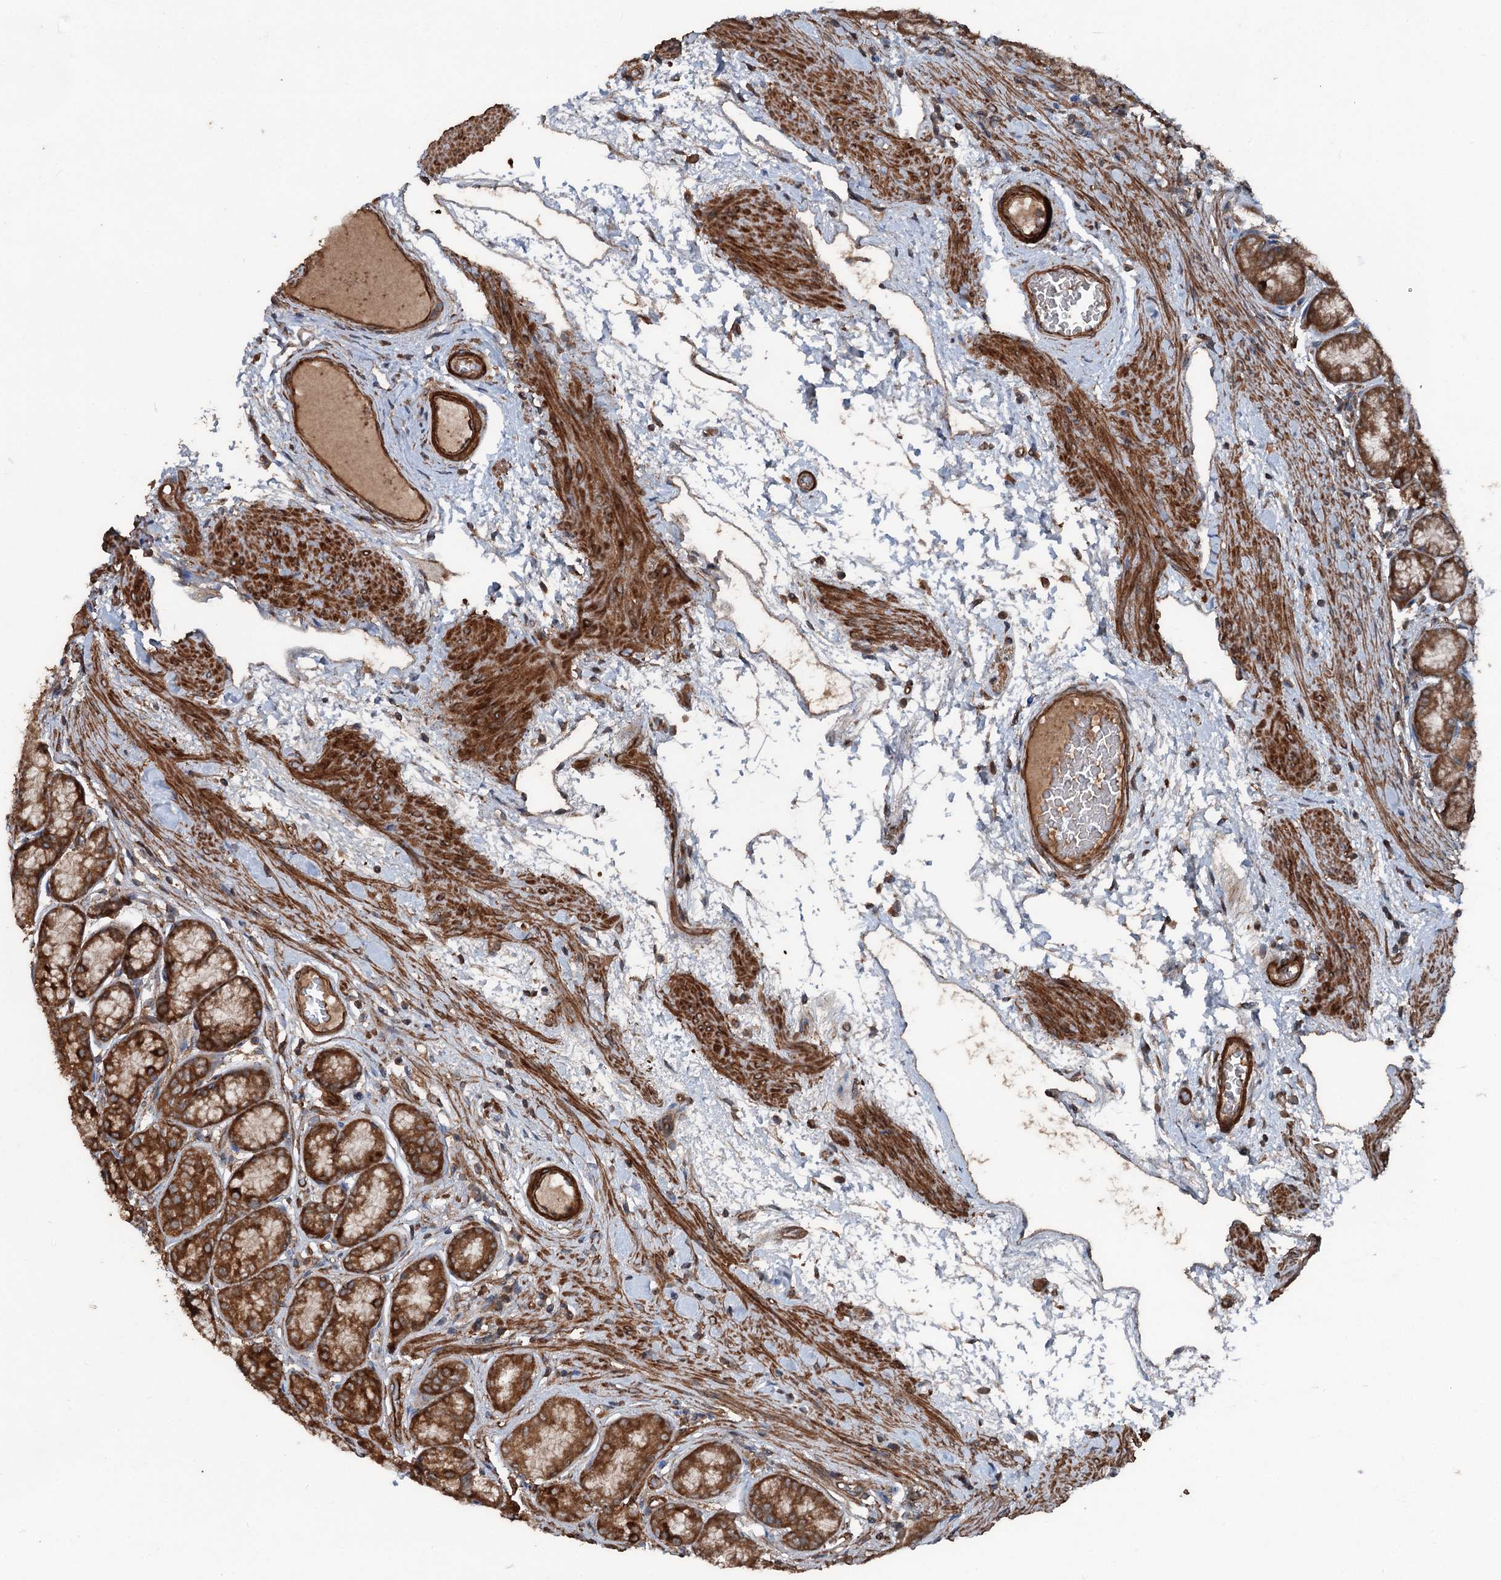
{"staining": {"intensity": "moderate", "quantity": ">75%", "location": "cytoplasmic/membranous"}, "tissue": "stomach", "cell_type": "Glandular cells", "image_type": "normal", "snomed": [{"axis": "morphology", "description": "Normal tissue, NOS"}, {"axis": "morphology", "description": "Adenocarcinoma, NOS"}, {"axis": "morphology", "description": "Adenocarcinoma, High grade"}, {"axis": "topography", "description": "Stomach, upper"}, {"axis": "topography", "description": "Stomach"}], "caption": "Immunohistochemistry of unremarkable stomach shows medium levels of moderate cytoplasmic/membranous staining in about >75% of glandular cells. (DAB (3,3'-diaminobenzidine) IHC with brightfield microscopy, high magnification).", "gene": "RNF214", "patient": {"sex": "female", "age": 65}}